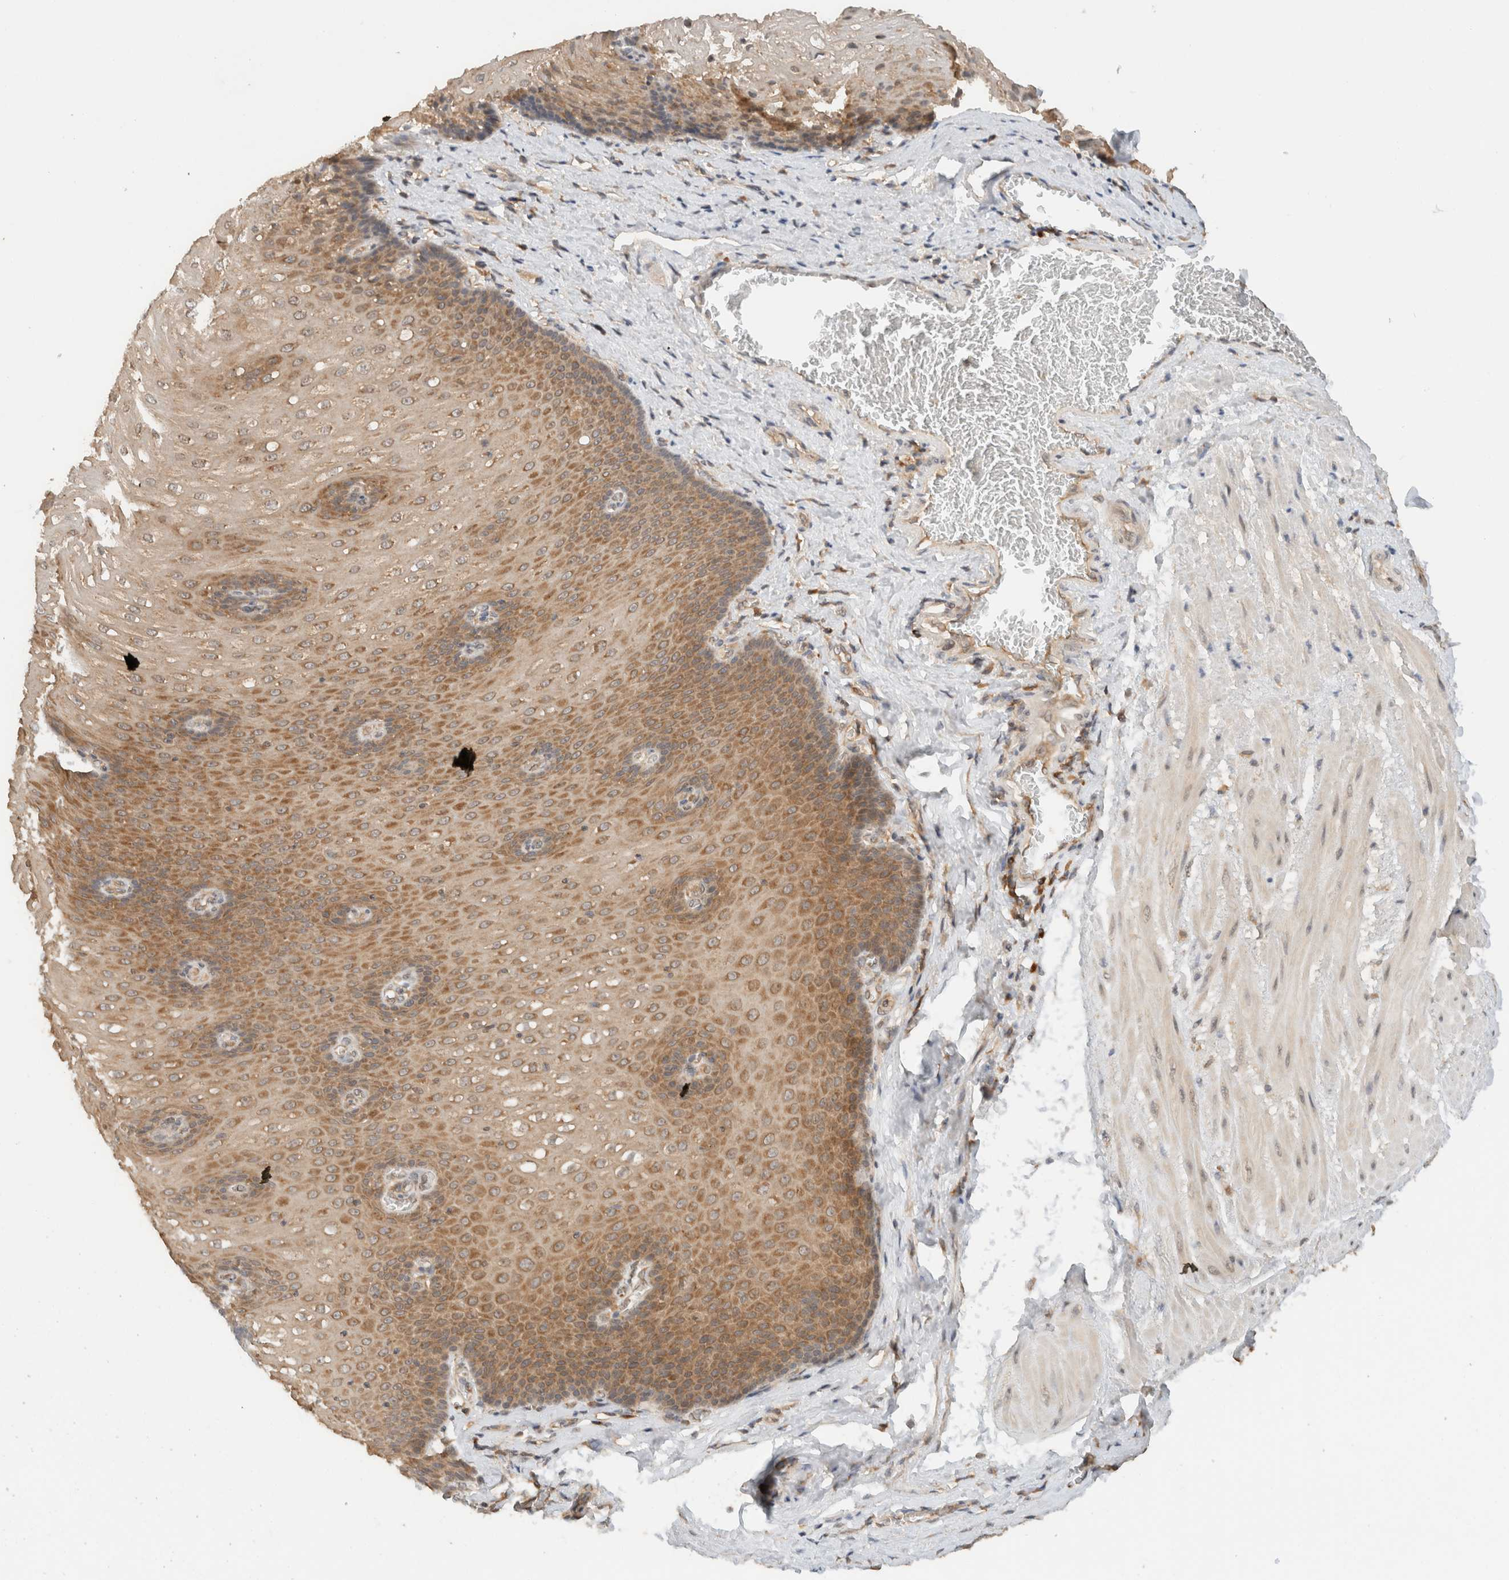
{"staining": {"intensity": "moderate", "quantity": ">75%", "location": "cytoplasmic/membranous"}, "tissue": "esophagus", "cell_type": "Squamous epithelial cells", "image_type": "normal", "snomed": [{"axis": "morphology", "description": "Normal tissue, NOS"}, {"axis": "topography", "description": "Esophagus"}], "caption": "Normal esophagus exhibits moderate cytoplasmic/membranous positivity in approximately >75% of squamous epithelial cells.", "gene": "ARFGEF2", "patient": {"sex": "male", "age": 48}}